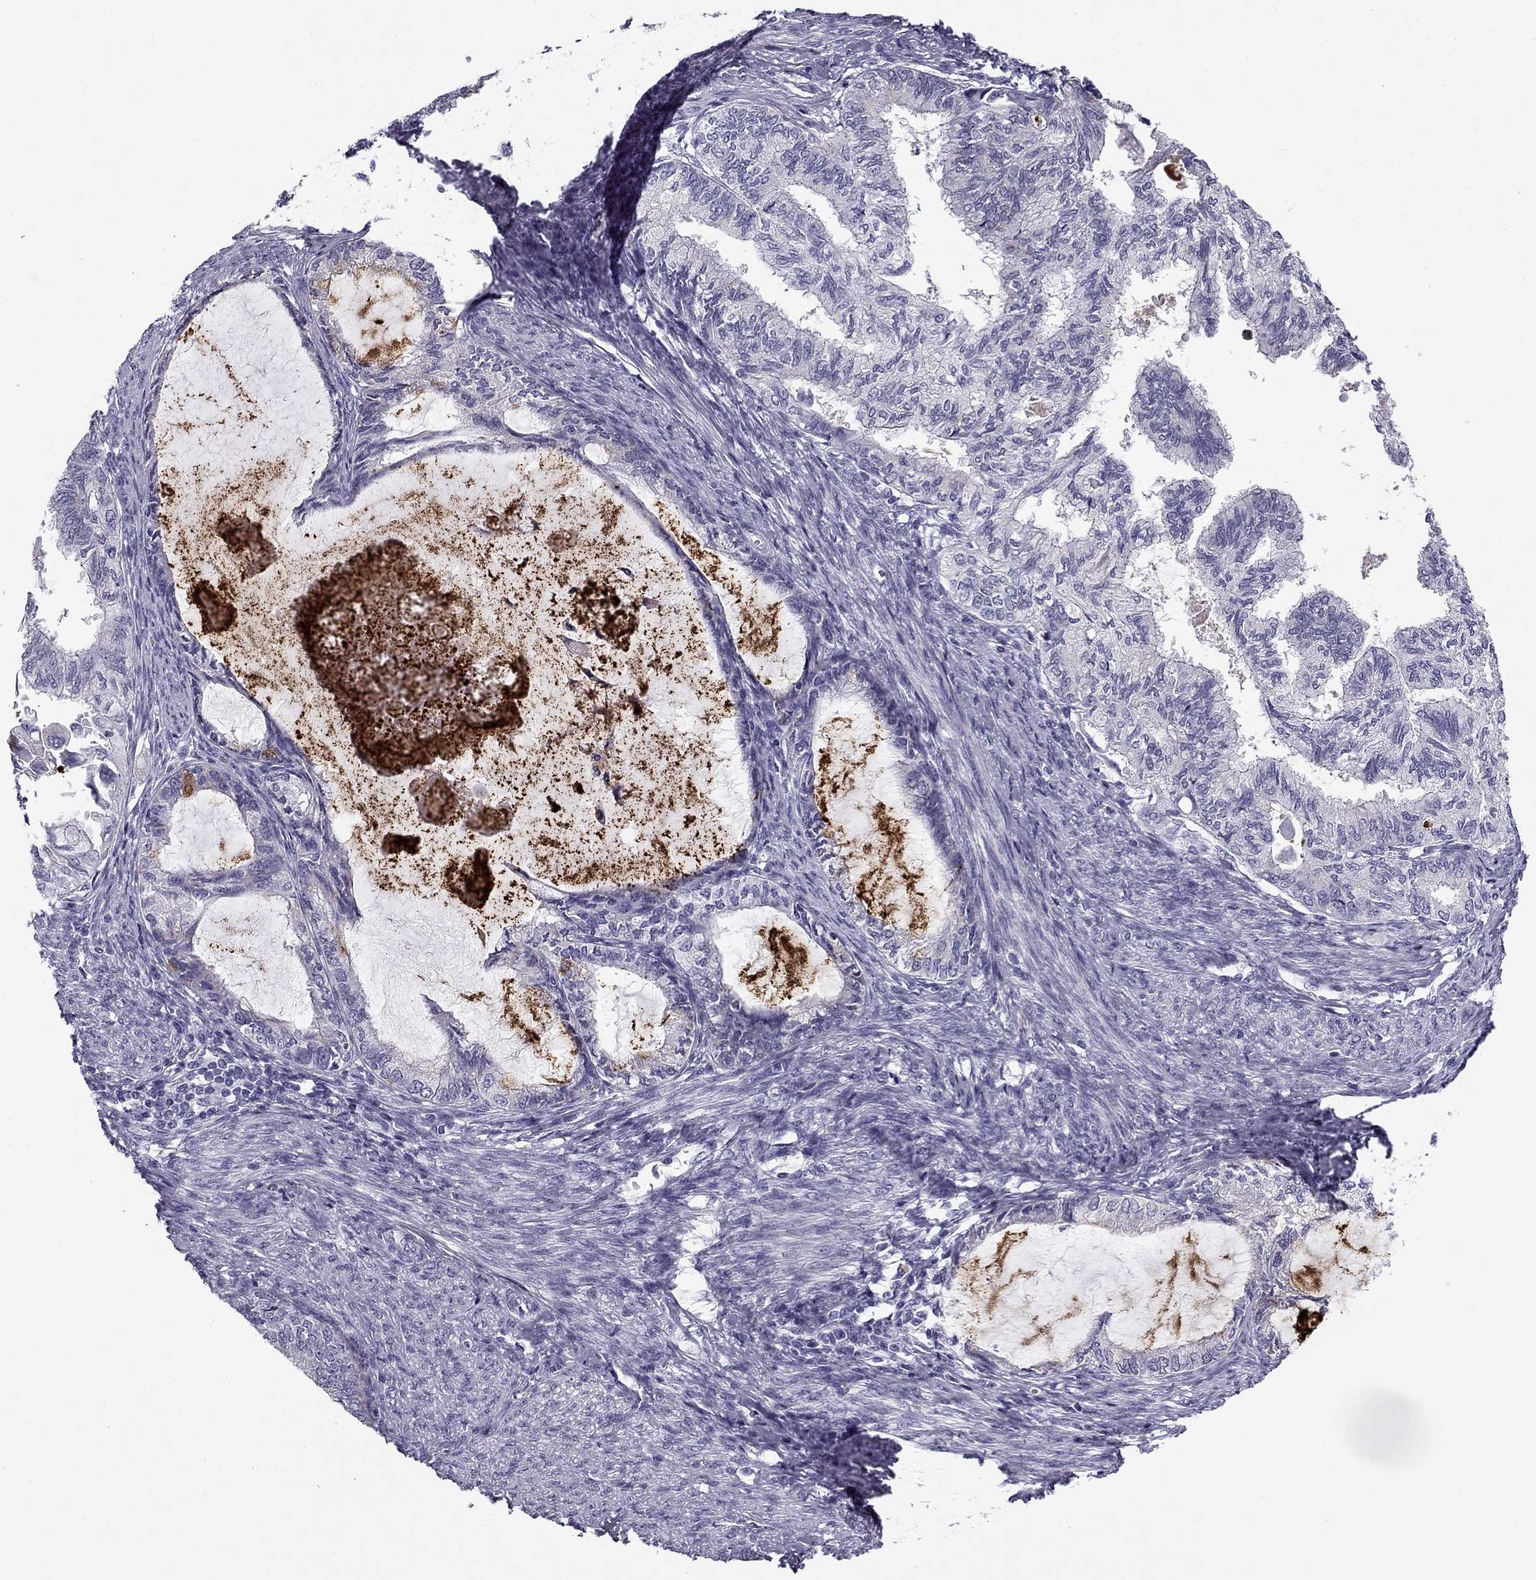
{"staining": {"intensity": "negative", "quantity": "none", "location": "none"}, "tissue": "endometrial cancer", "cell_type": "Tumor cells", "image_type": "cancer", "snomed": [{"axis": "morphology", "description": "Adenocarcinoma, NOS"}, {"axis": "topography", "description": "Endometrium"}], "caption": "Histopathology image shows no protein positivity in tumor cells of endometrial cancer tissue.", "gene": "MC5R", "patient": {"sex": "female", "age": 86}}